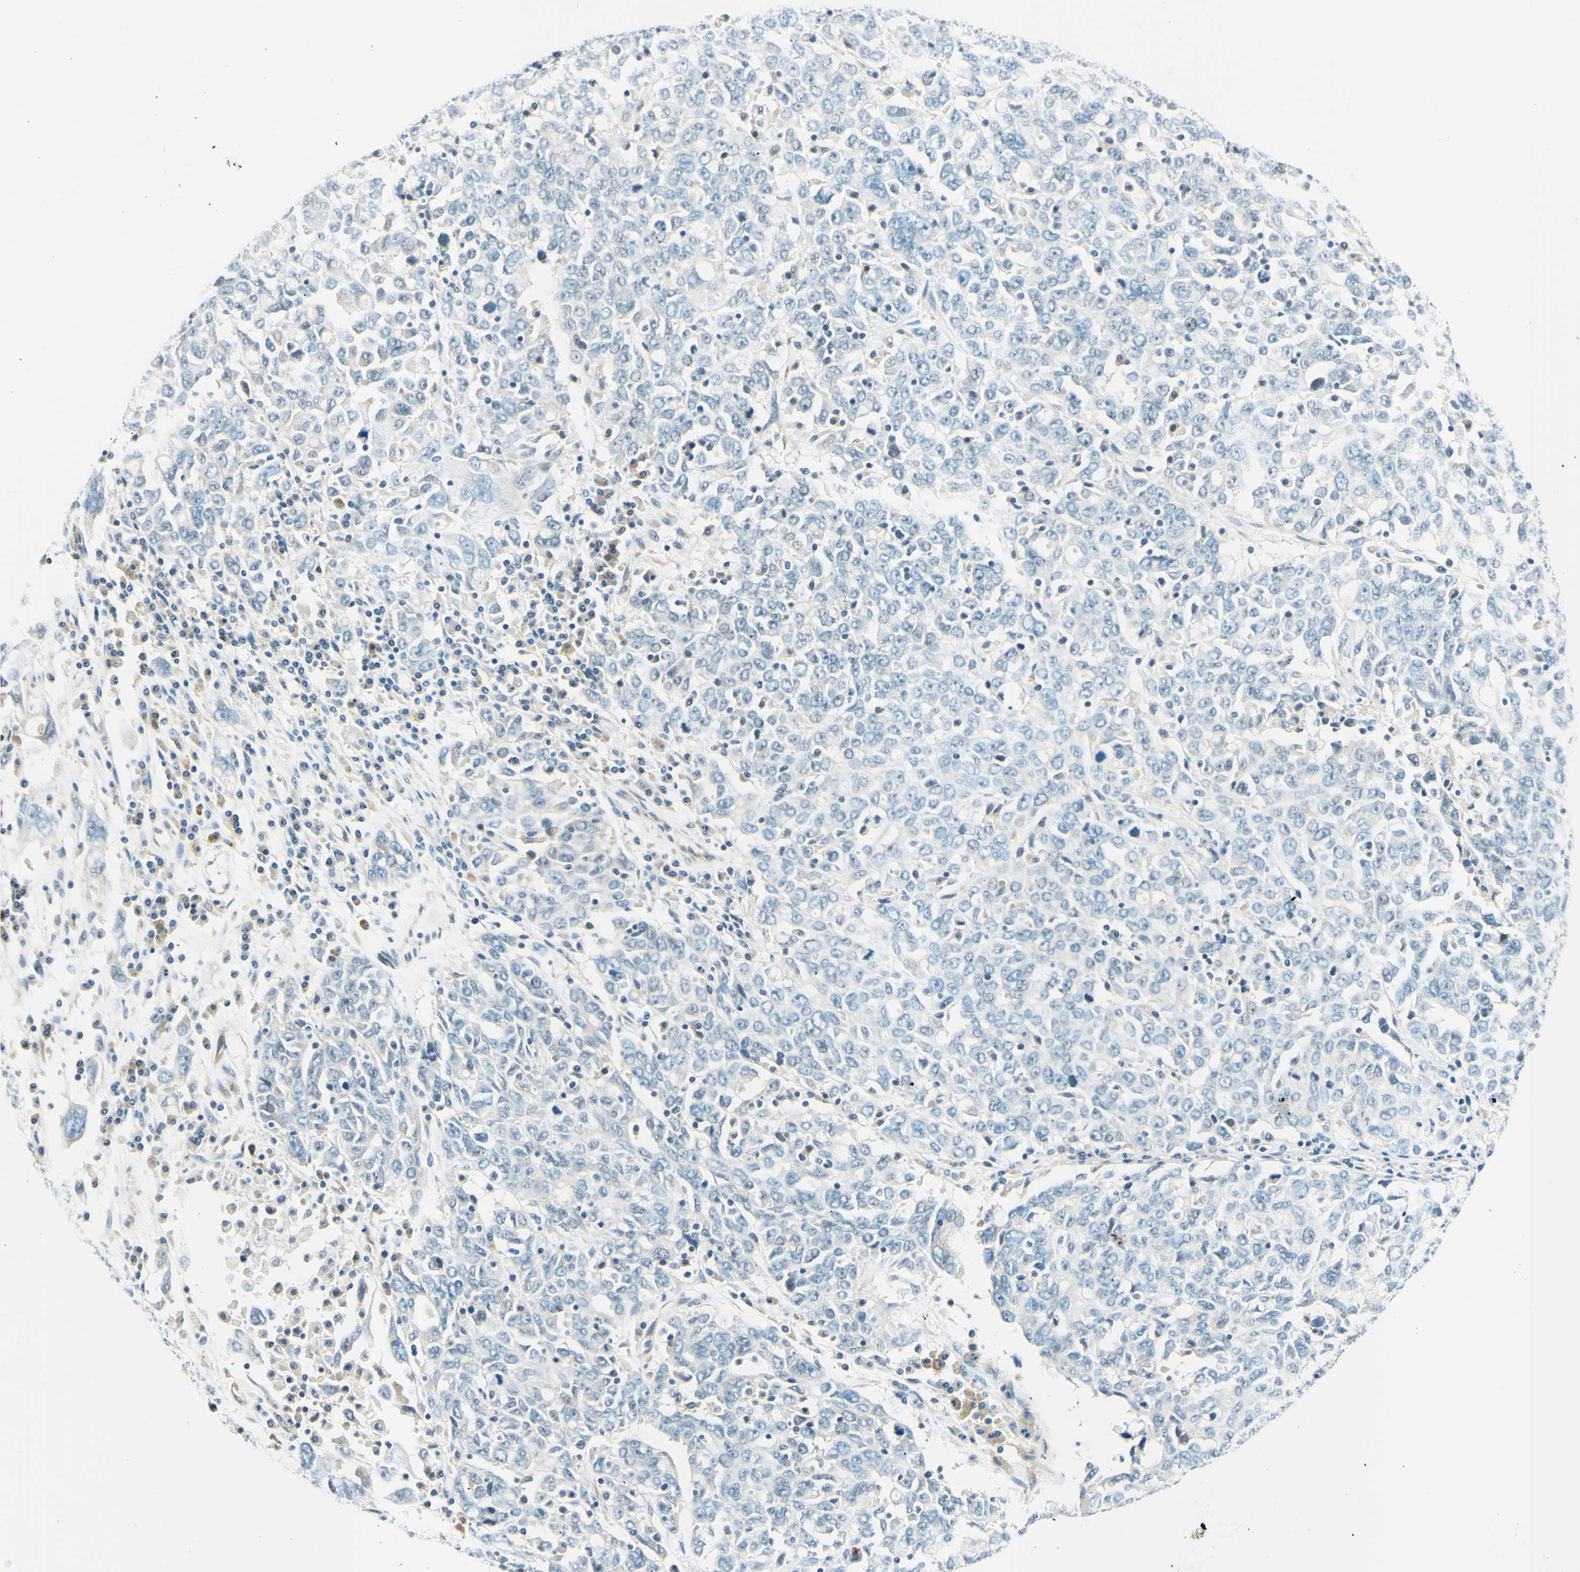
{"staining": {"intensity": "negative", "quantity": "none", "location": "none"}, "tissue": "ovarian cancer", "cell_type": "Tumor cells", "image_type": "cancer", "snomed": [{"axis": "morphology", "description": "Carcinoma, endometroid"}, {"axis": "topography", "description": "Ovary"}], "caption": "This is an immunohistochemistry image of ovarian endometroid carcinoma. There is no positivity in tumor cells.", "gene": "TAOK2", "patient": {"sex": "female", "age": 62}}